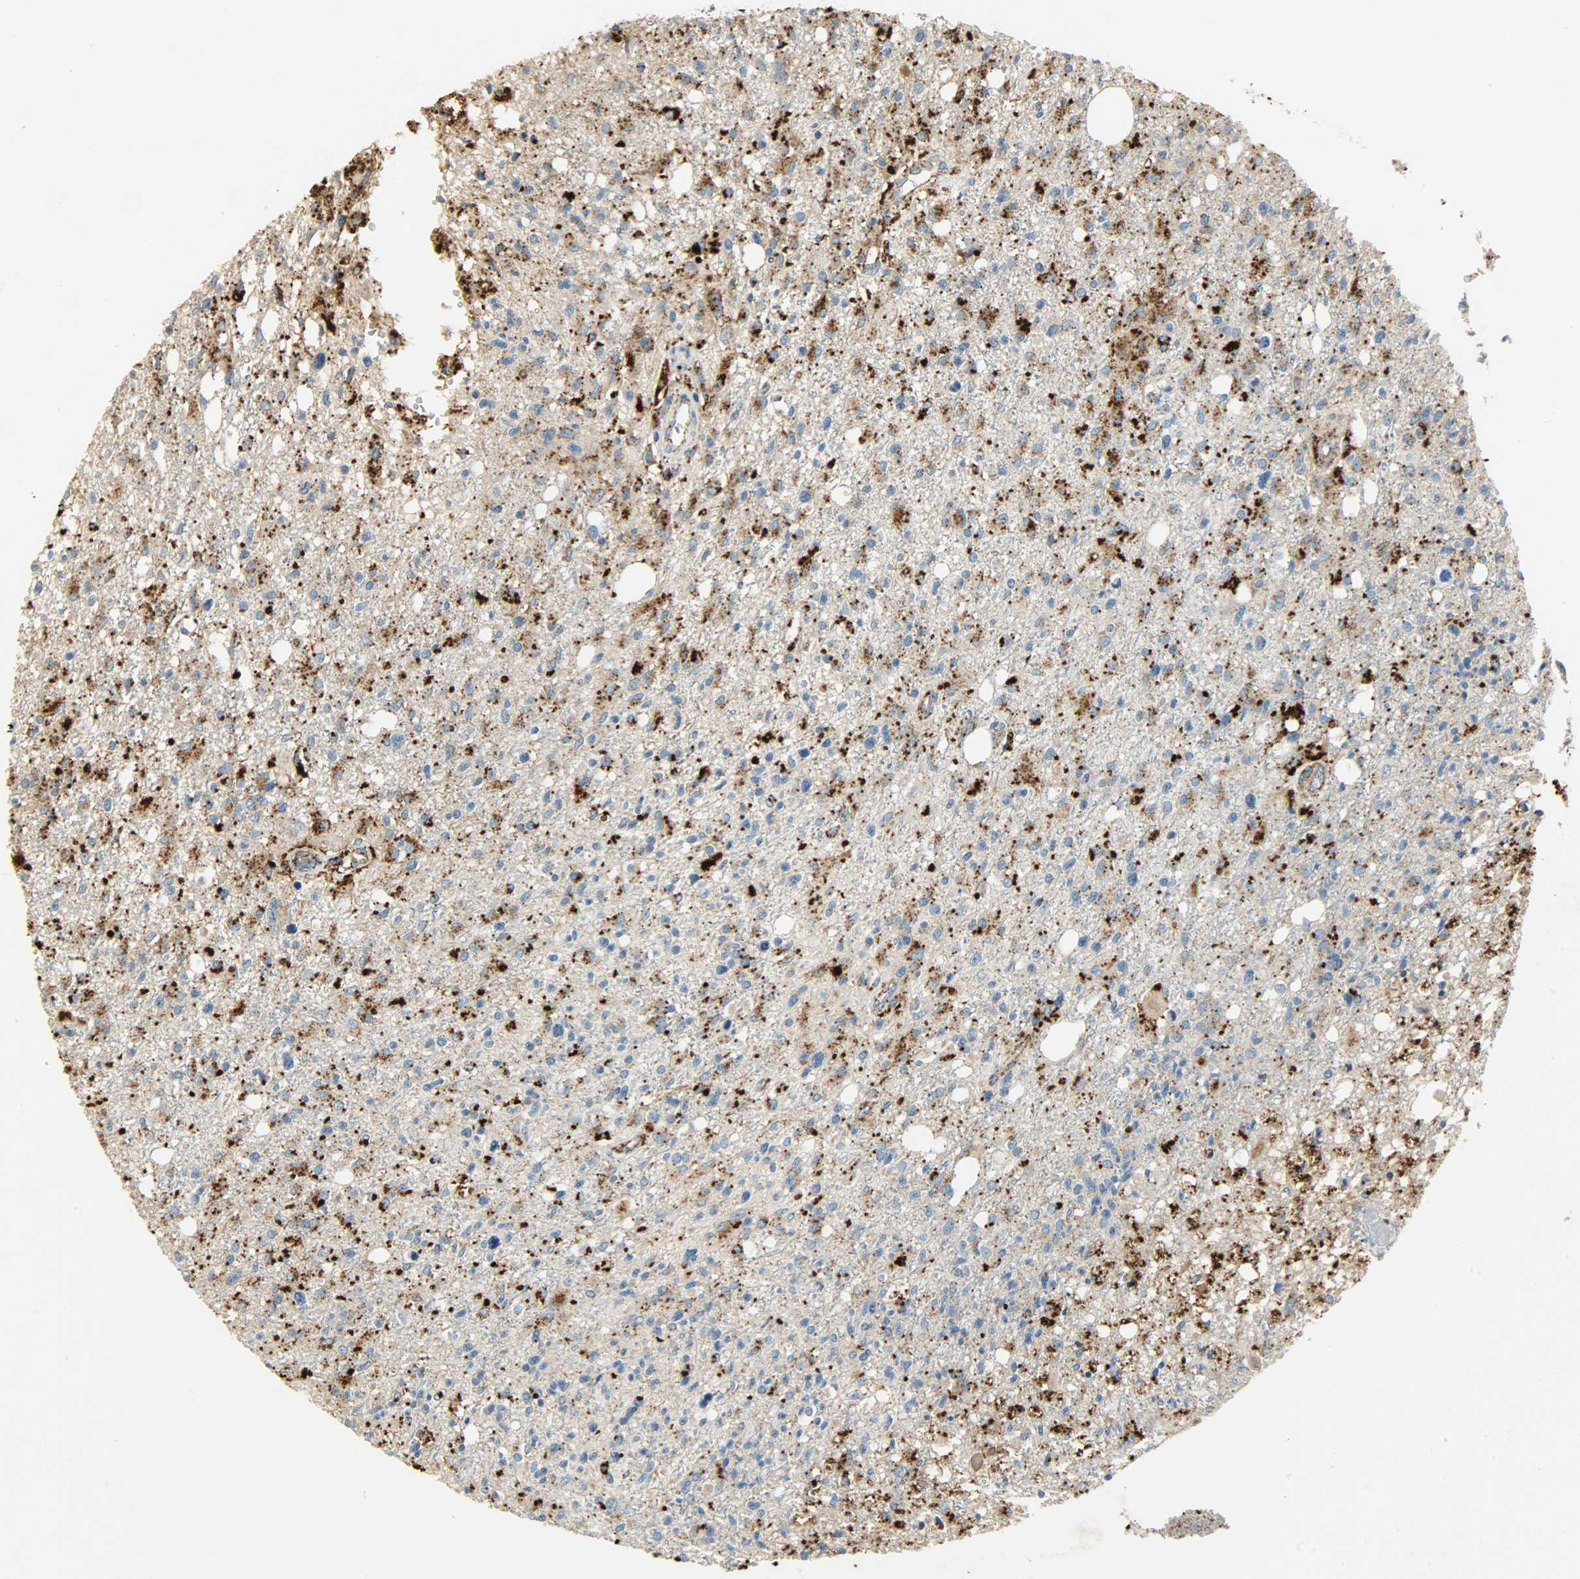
{"staining": {"intensity": "strong", "quantity": "25%-75%", "location": "cytoplasmic/membranous"}, "tissue": "glioma", "cell_type": "Tumor cells", "image_type": "cancer", "snomed": [{"axis": "morphology", "description": "Glioma, malignant, High grade"}, {"axis": "topography", "description": "Cerebral cortex"}], "caption": "Brown immunohistochemical staining in glioma demonstrates strong cytoplasmic/membranous positivity in about 25%-75% of tumor cells.", "gene": "ASAH1", "patient": {"sex": "male", "age": 76}}